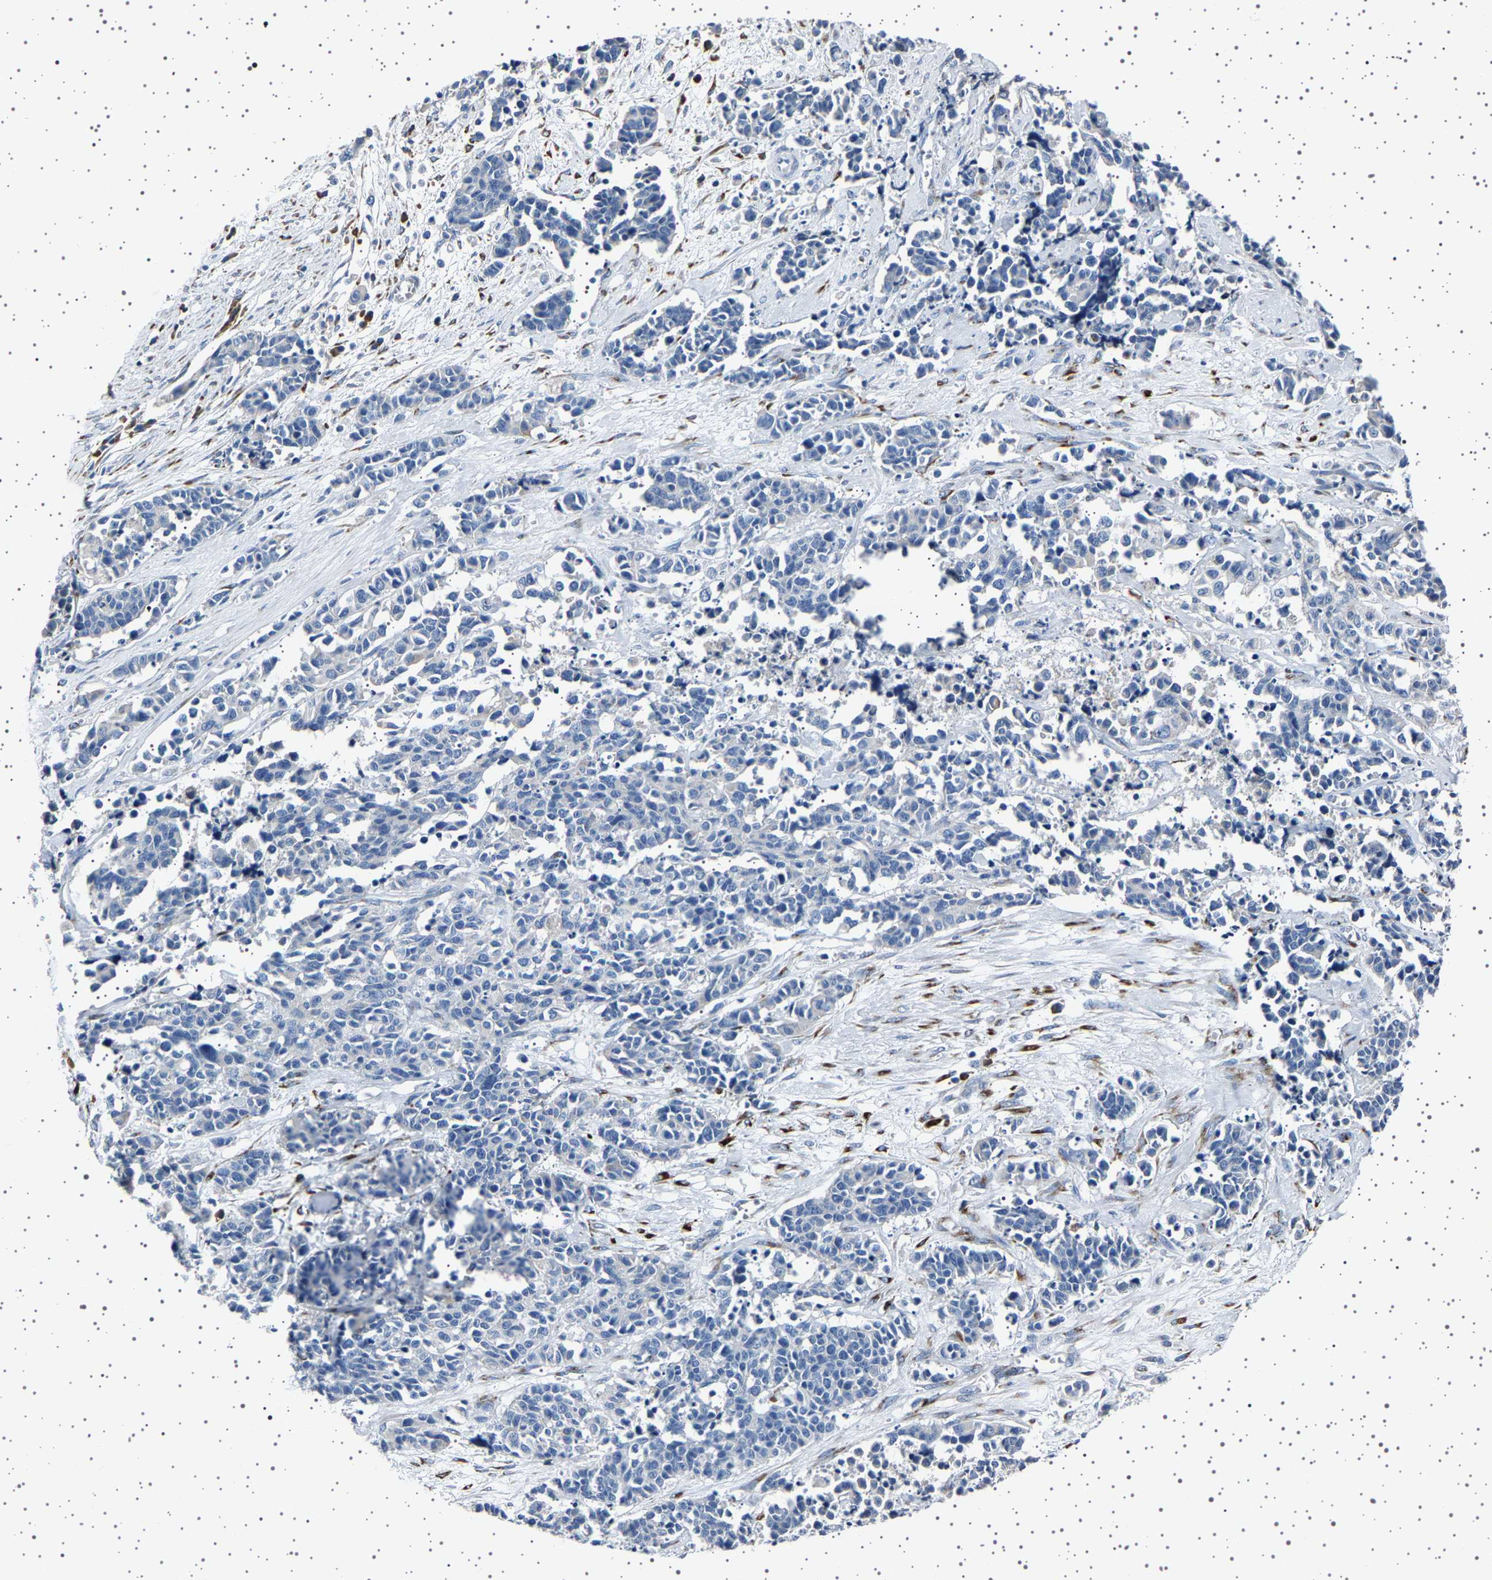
{"staining": {"intensity": "negative", "quantity": "none", "location": "none"}, "tissue": "cervical cancer", "cell_type": "Tumor cells", "image_type": "cancer", "snomed": [{"axis": "morphology", "description": "Squamous cell carcinoma, NOS"}, {"axis": "topography", "description": "Cervix"}], "caption": "Immunohistochemistry (IHC) micrograph of neoplastic tissue: squamous cell carcinoma (cervical) stained with DAB (3,3'-diaminobenzidine) demonstrates no significant protein staining in tumor cells.", "gene": "FTCD", "patient": {"sex": "female", "age": 35}}